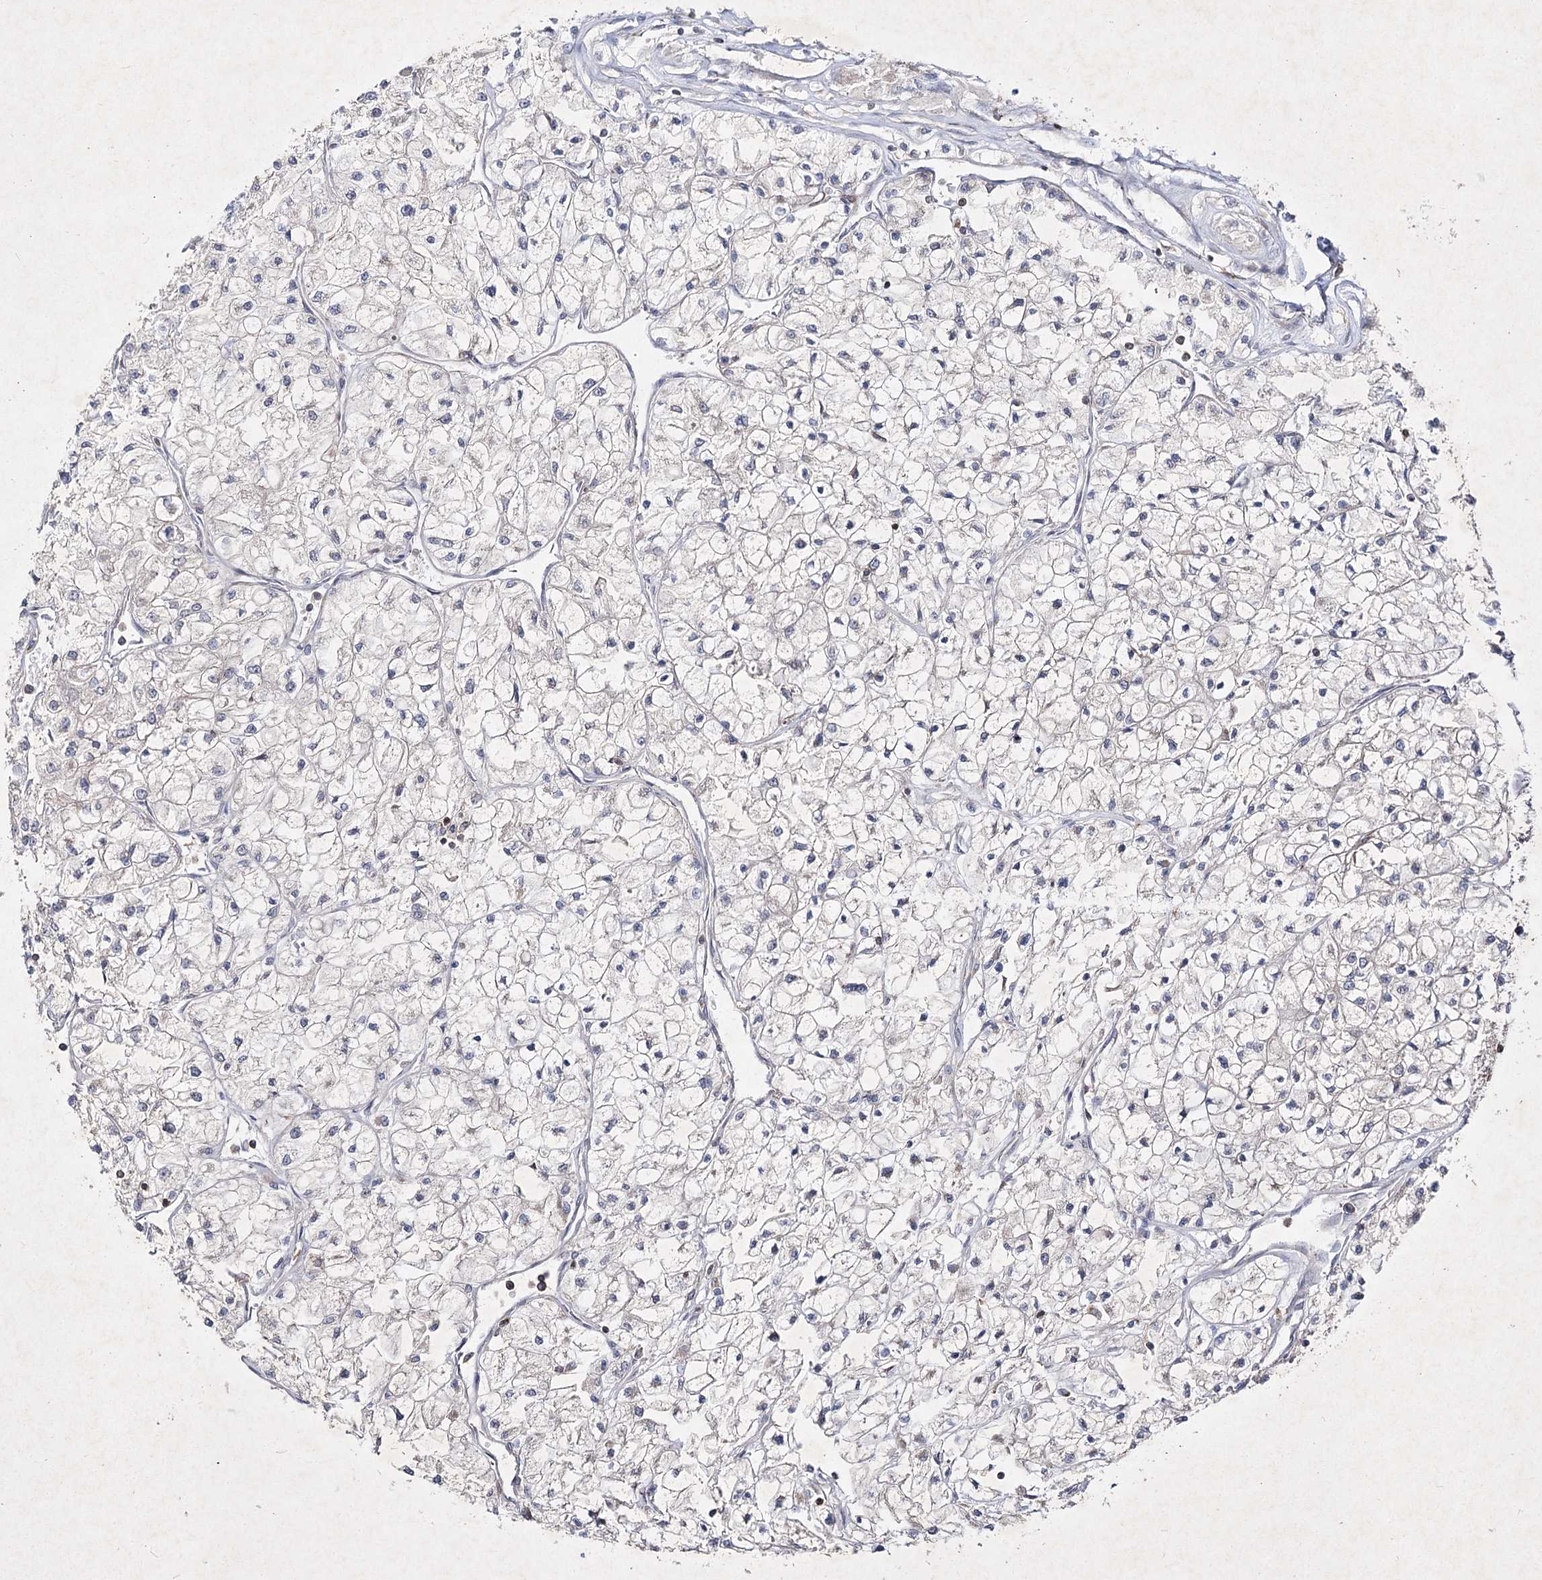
{"staining": {"intensity": "negative", "quantity": "none", "location": "none"}, "tissue": "renal cancer", "cell_type": "Tumor cells", "image_type": "cancer", "snomed": [{"axis": "morphology", "description": "Adenocarcinoma, NOS"}, {"axis": "topography", "description": "Kidney"}], "caption": "Tumor cells show no significant protein staining in adenocarcinoma (renal).", "gene": "CIB2", "patient": {"sex": "male", "age": 80}}